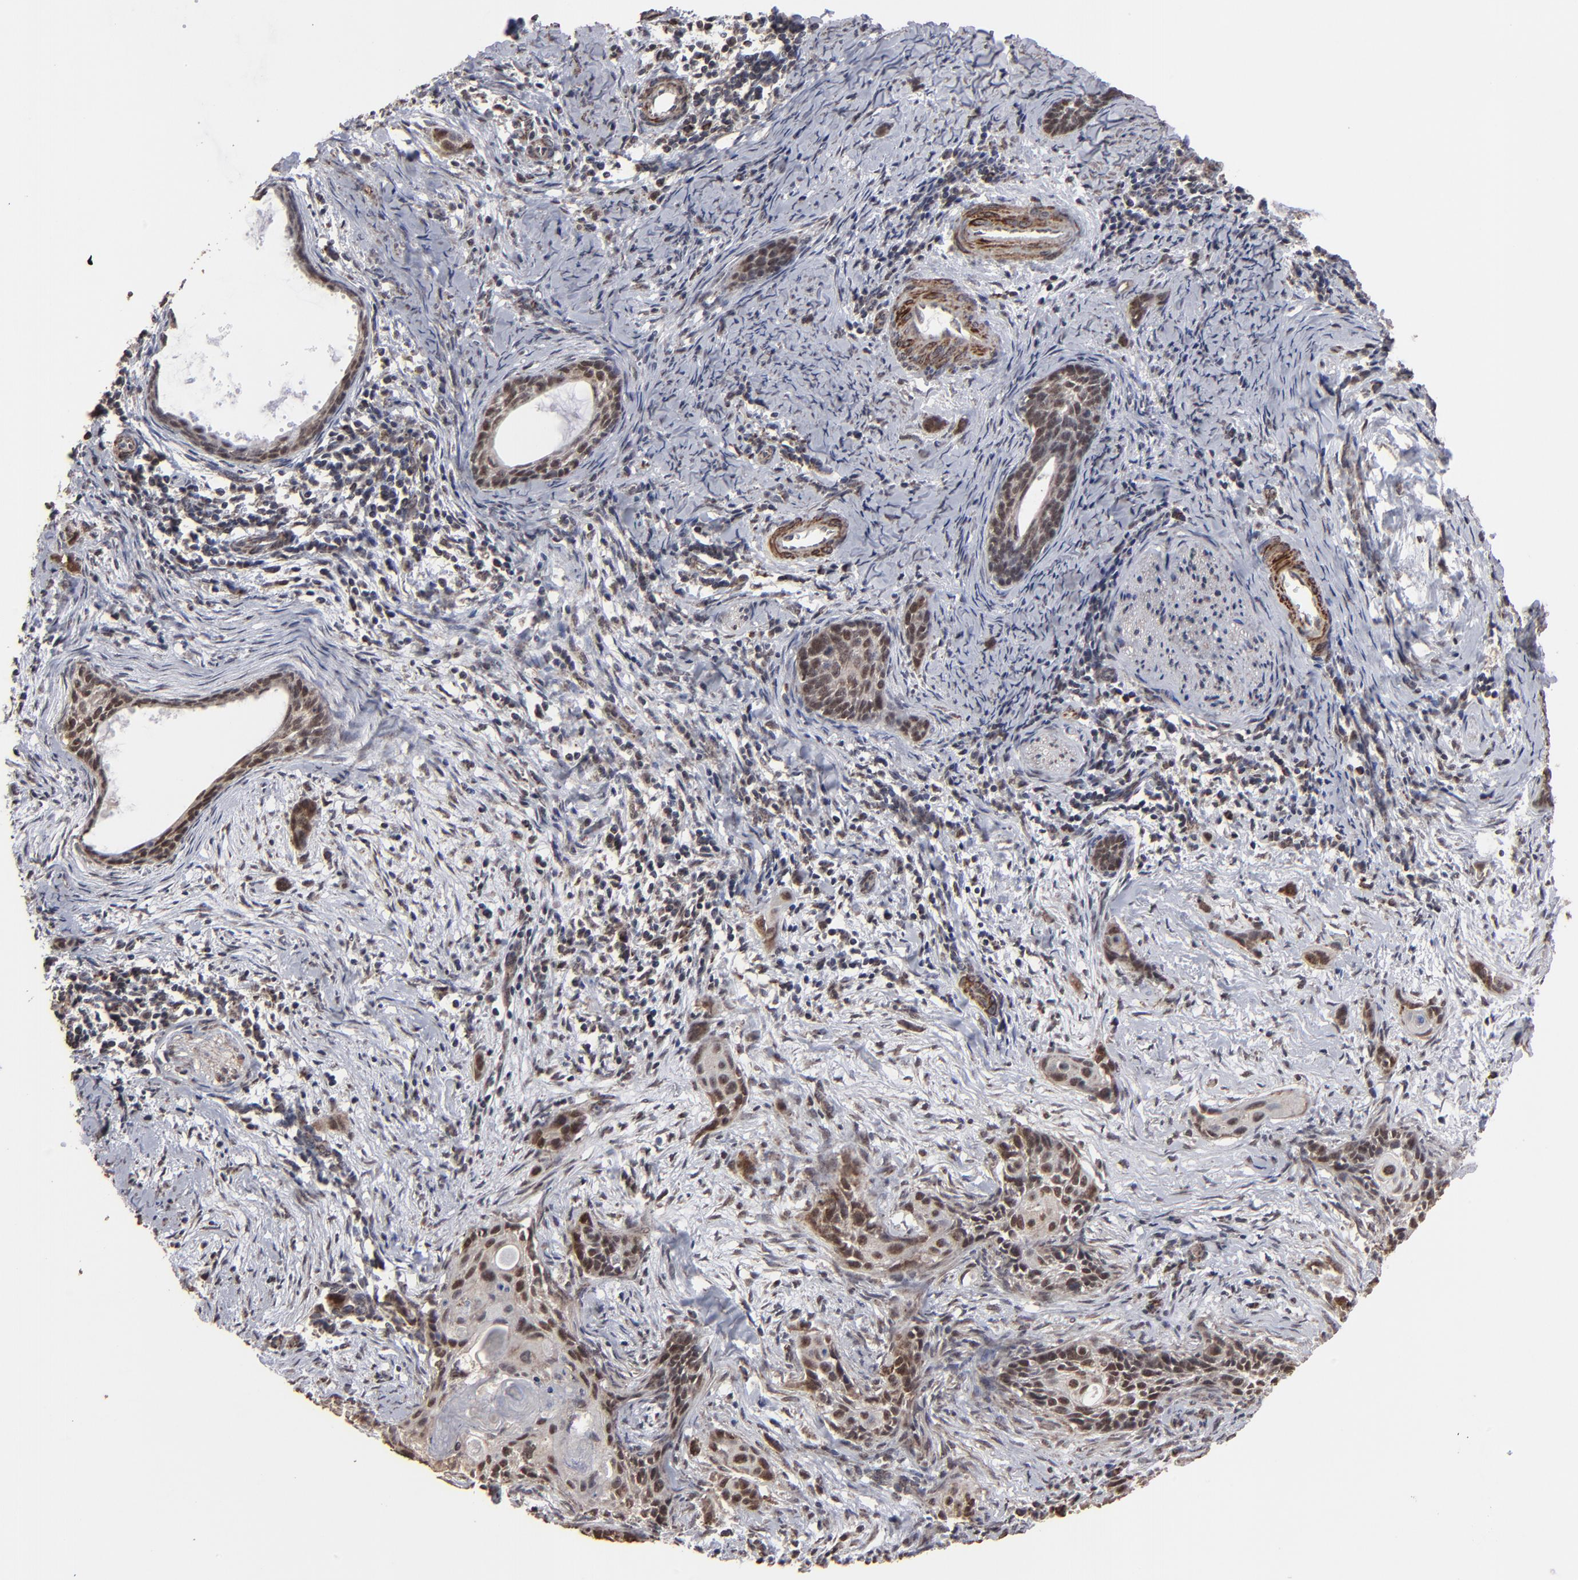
{"staining": {"intensity": "moderate", "quantity": ">75%", "location": "cytoplasmic/membranous,nuclear"}, "tissue": "cervical cancer", "cell_type": "Tumor cells", "image_type": "cancer", "snomed": [{"axis": "morphology", "description": "Squamous cell carcinoma, NOS"}, {"axis": "topography", "description": "Cervix"}], "caption": "This micrograph demonstrates cervical squamous cell carcinoma stained with IHC to label a protein in brown. The cytoplasmic/membranous and nuclear of tumor cells show moderate positivity for the protein. Nuclei are counter-stained blue.", "gene": "BNIP3", "patient": {"sex": "female", "age": 33}}